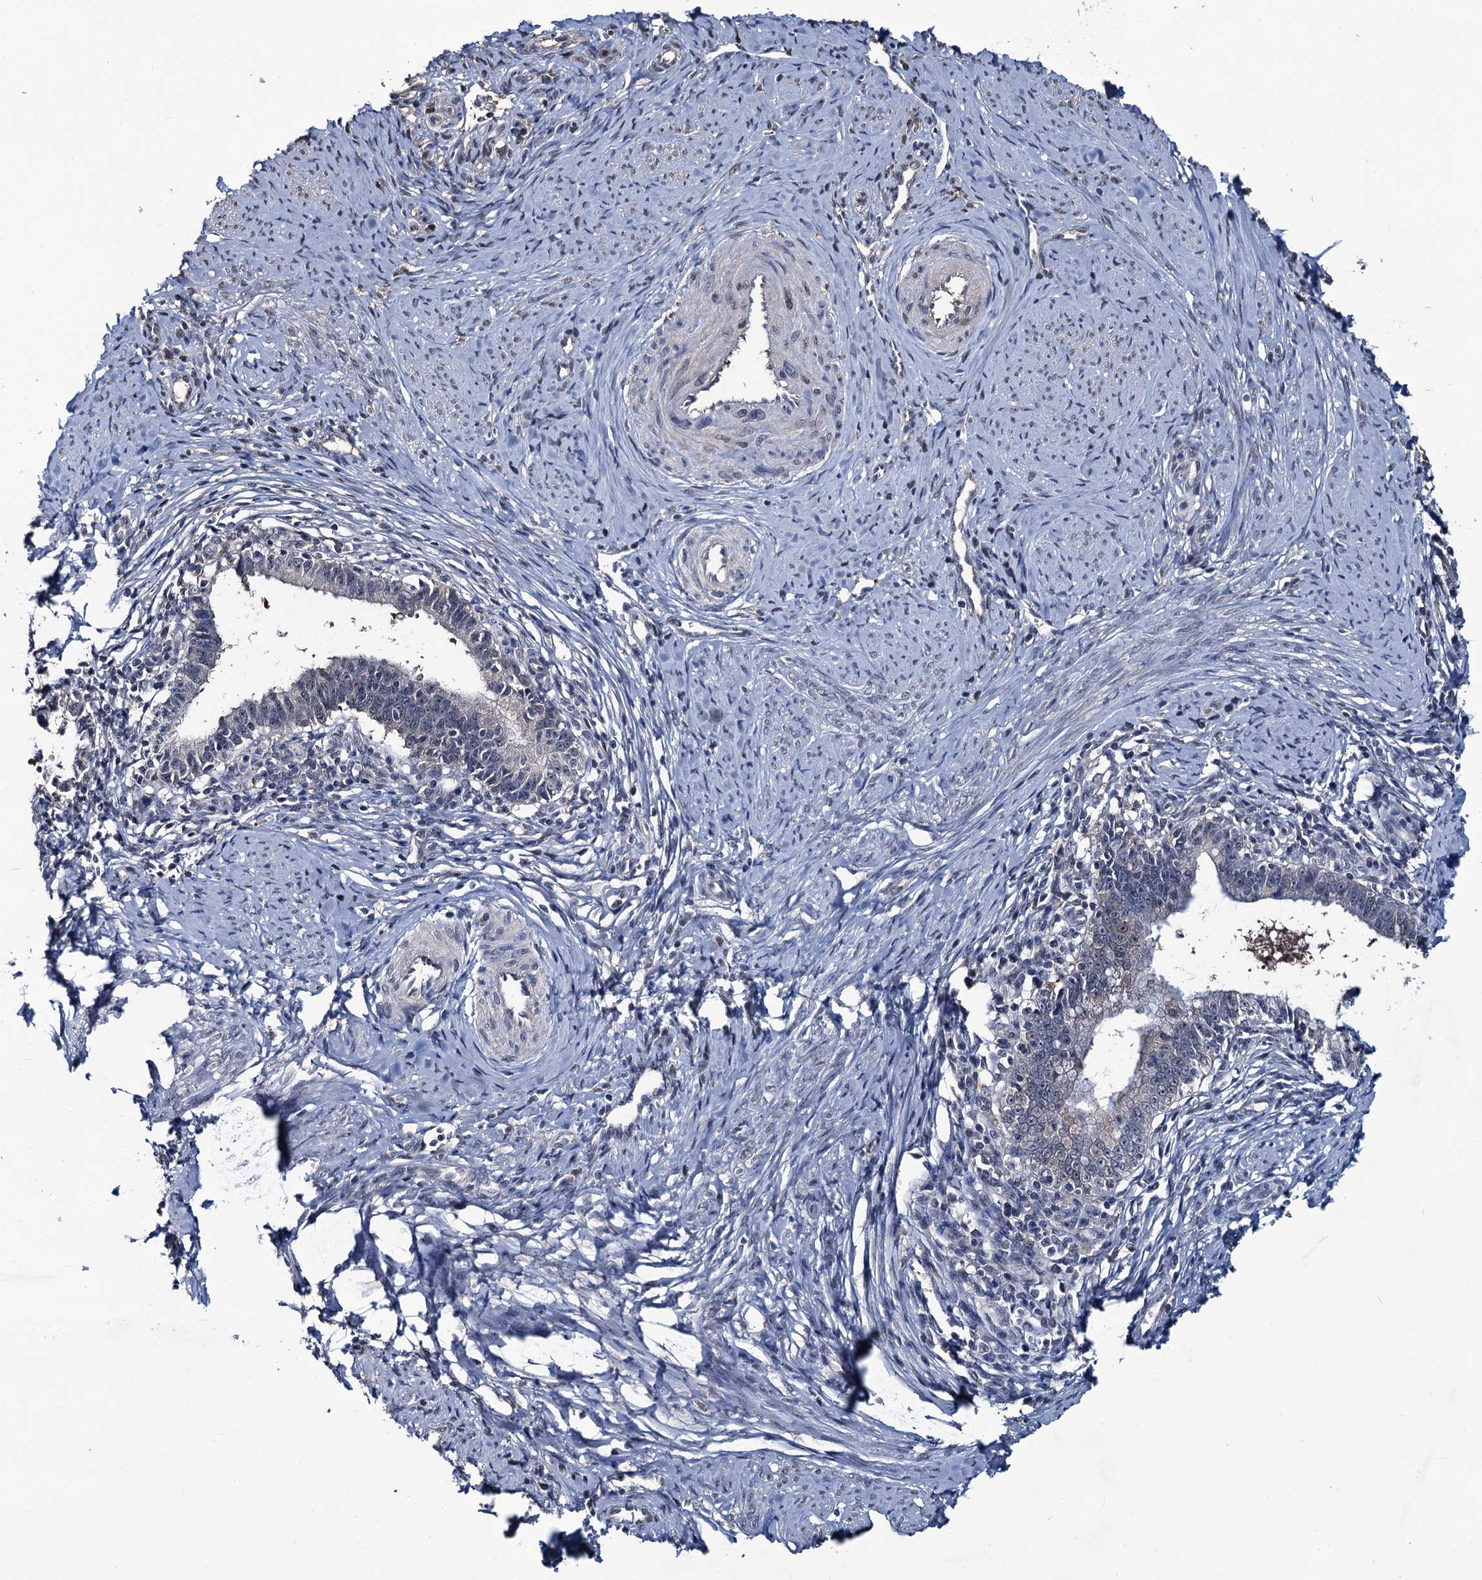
{"staining": {"intensity": "weak", "quantity": "<25%", "location": "cytoplasmic/membranous"}, "tissue": "cervical cancer", "cell_type": "Tumor cells", "image_type": "cancer", "snomed": [{"axis": "morphology", "description": "Adenocarcinoma, NOS"}, {"axis": "topography", "description": "Cervix"}], "caption": "Immunohistochemical staining of cervical cancer displays no significant staining in tumor cells.", "gene": "RTKN2", "patient": {"sex": "female", "age": 36}}